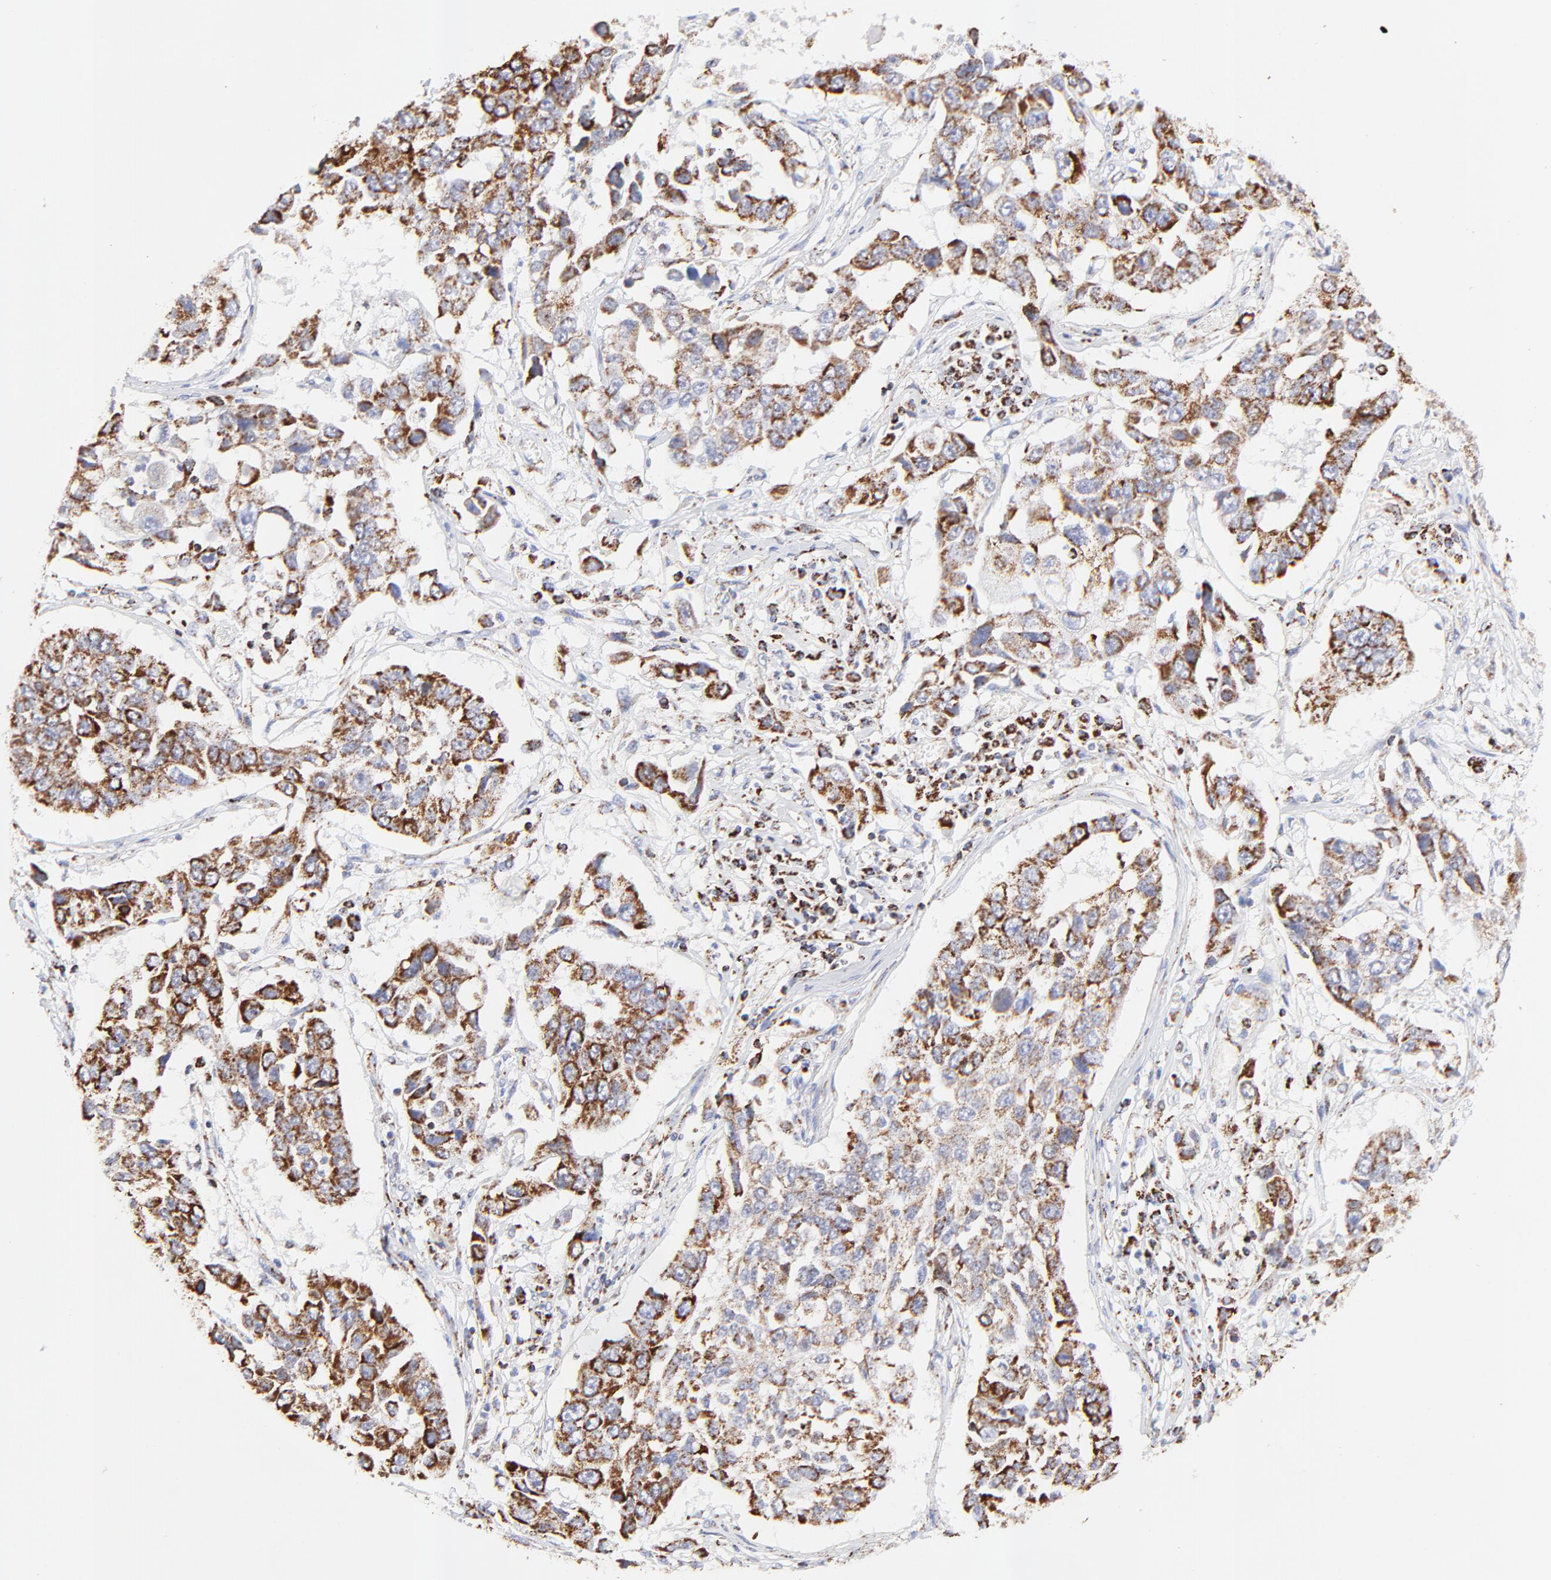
{"staining": {"intensity": "strong", "quantity": ">75%", "location": "cytoplasmic/membranous"}, "tissue": "lung cancer", "cell_type": "Tumor cells", "image_type": "cancer", "snomed": [{"axis": "morphology", "description": "Squamous cell carcinoma, NOS"}, {"axis": "topography", "description": "Lung"}], "caption": "This micrograph displays lung cancer stained with immunohistochemistry (IHC) to label a protein in brown. The cytoplasmic/membranous of tumor cells show strong positivity for the protein. Nuclei are counter-stained blue.", "gene": "COX4I1", "patient": {"sex": "male", "age": 71}}